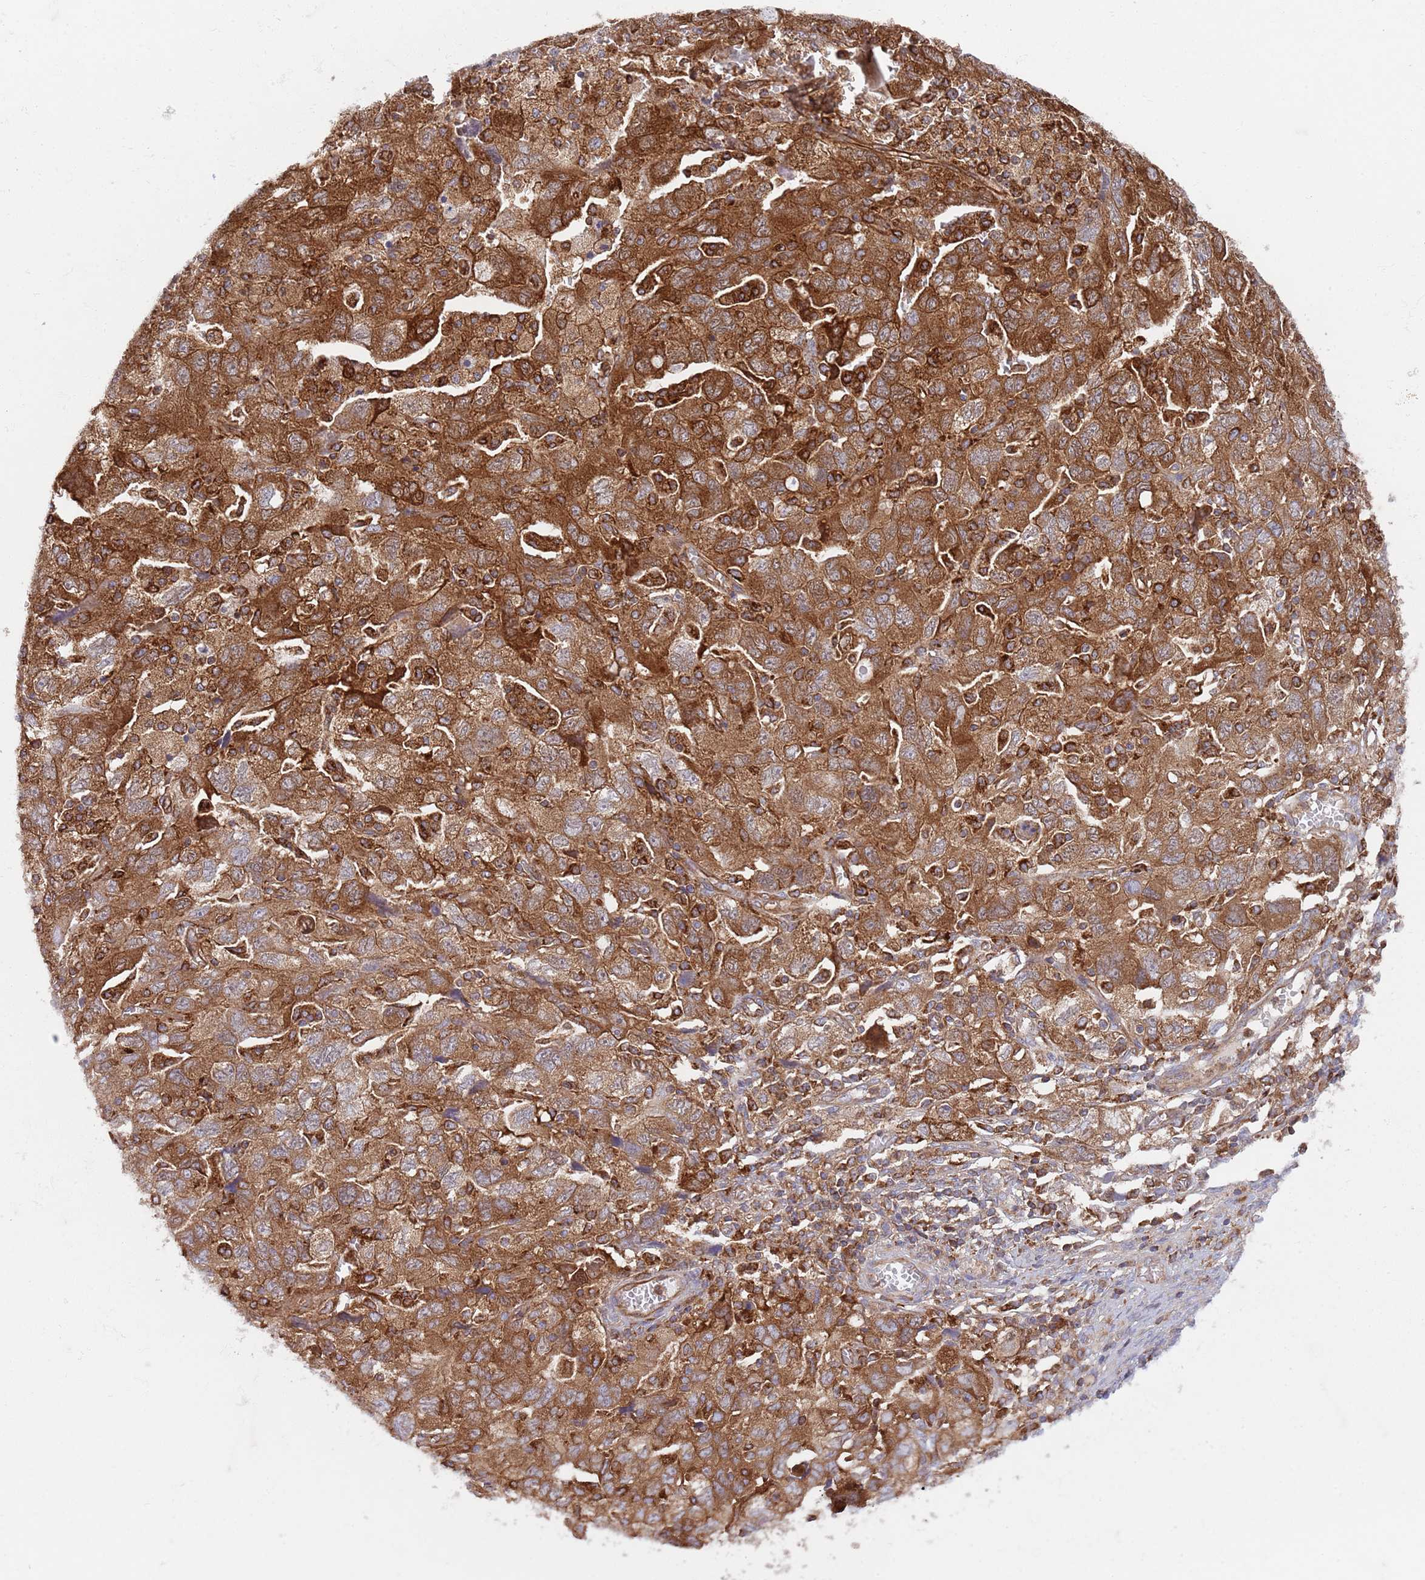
{"staining": {"intensity": "strong", "quantity": ">75%", "location": "cytoplasmic/membranous"}, "tissue": "ovarian cancer", "cell_type": "Tumor cells", "image_type": "cancer", "snomed": [{"axis": "morphology", "description": "Carcinoma, NOS"}, {"axis": "morphology", "description": "Cystadenocarcinoma, serous, NOS"}, {"axis": "topography", "description": "Ovary"}], "caption": "A high-resolution photomicrograph shows immunohistochemistry staining of ovarian cancer, which exhibits strong cytoplasmic/membranous staining in approximately >75% of tumor cells. The protein of interest is stained brown, and the nuclei are stained in blue (DAB IHC with brightfield microscopy, high magnification).", "gene": "ZMYM5", "patient": {"sex": "female", "age": 69}}